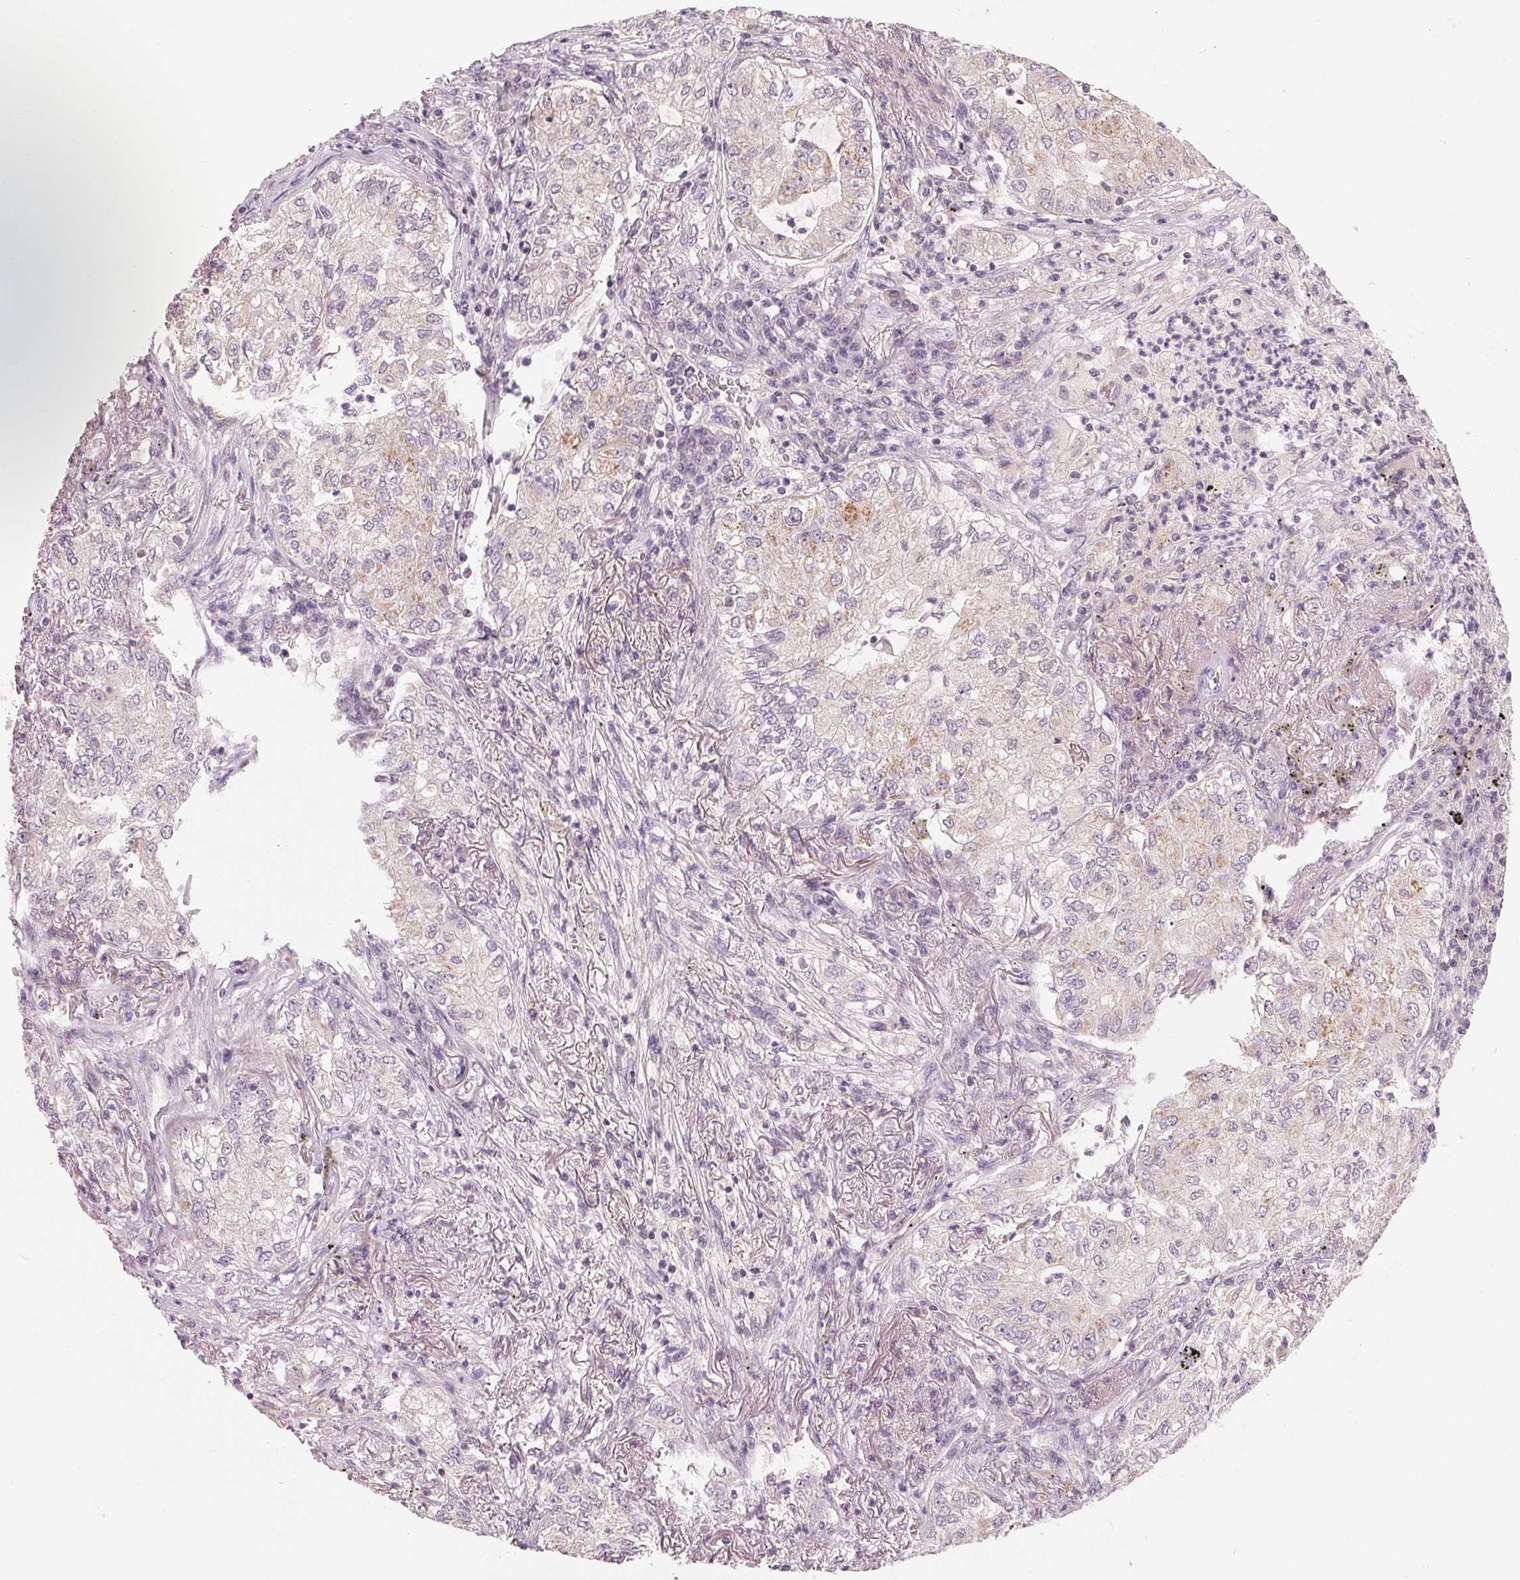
{"staining": {"intensity": "weak", "quantity": "<25%", "location": "cytoplasmic/membranous"}, "tissue": "lung cancer", "cell_type": "Tumor cells", "image_type": "cancer", "snomed": [{"axis": "morphology", "description": "Adenocarcinoma, NOS"}, {"axis": "topography", "description": "Lung"}], "caption": "This is an immunohistochemistry (IHC) image of lung cancer. There is no expression in tumor cells.", "gene": "ZNF605", "patient": {"sex": "female", "age": 73}}